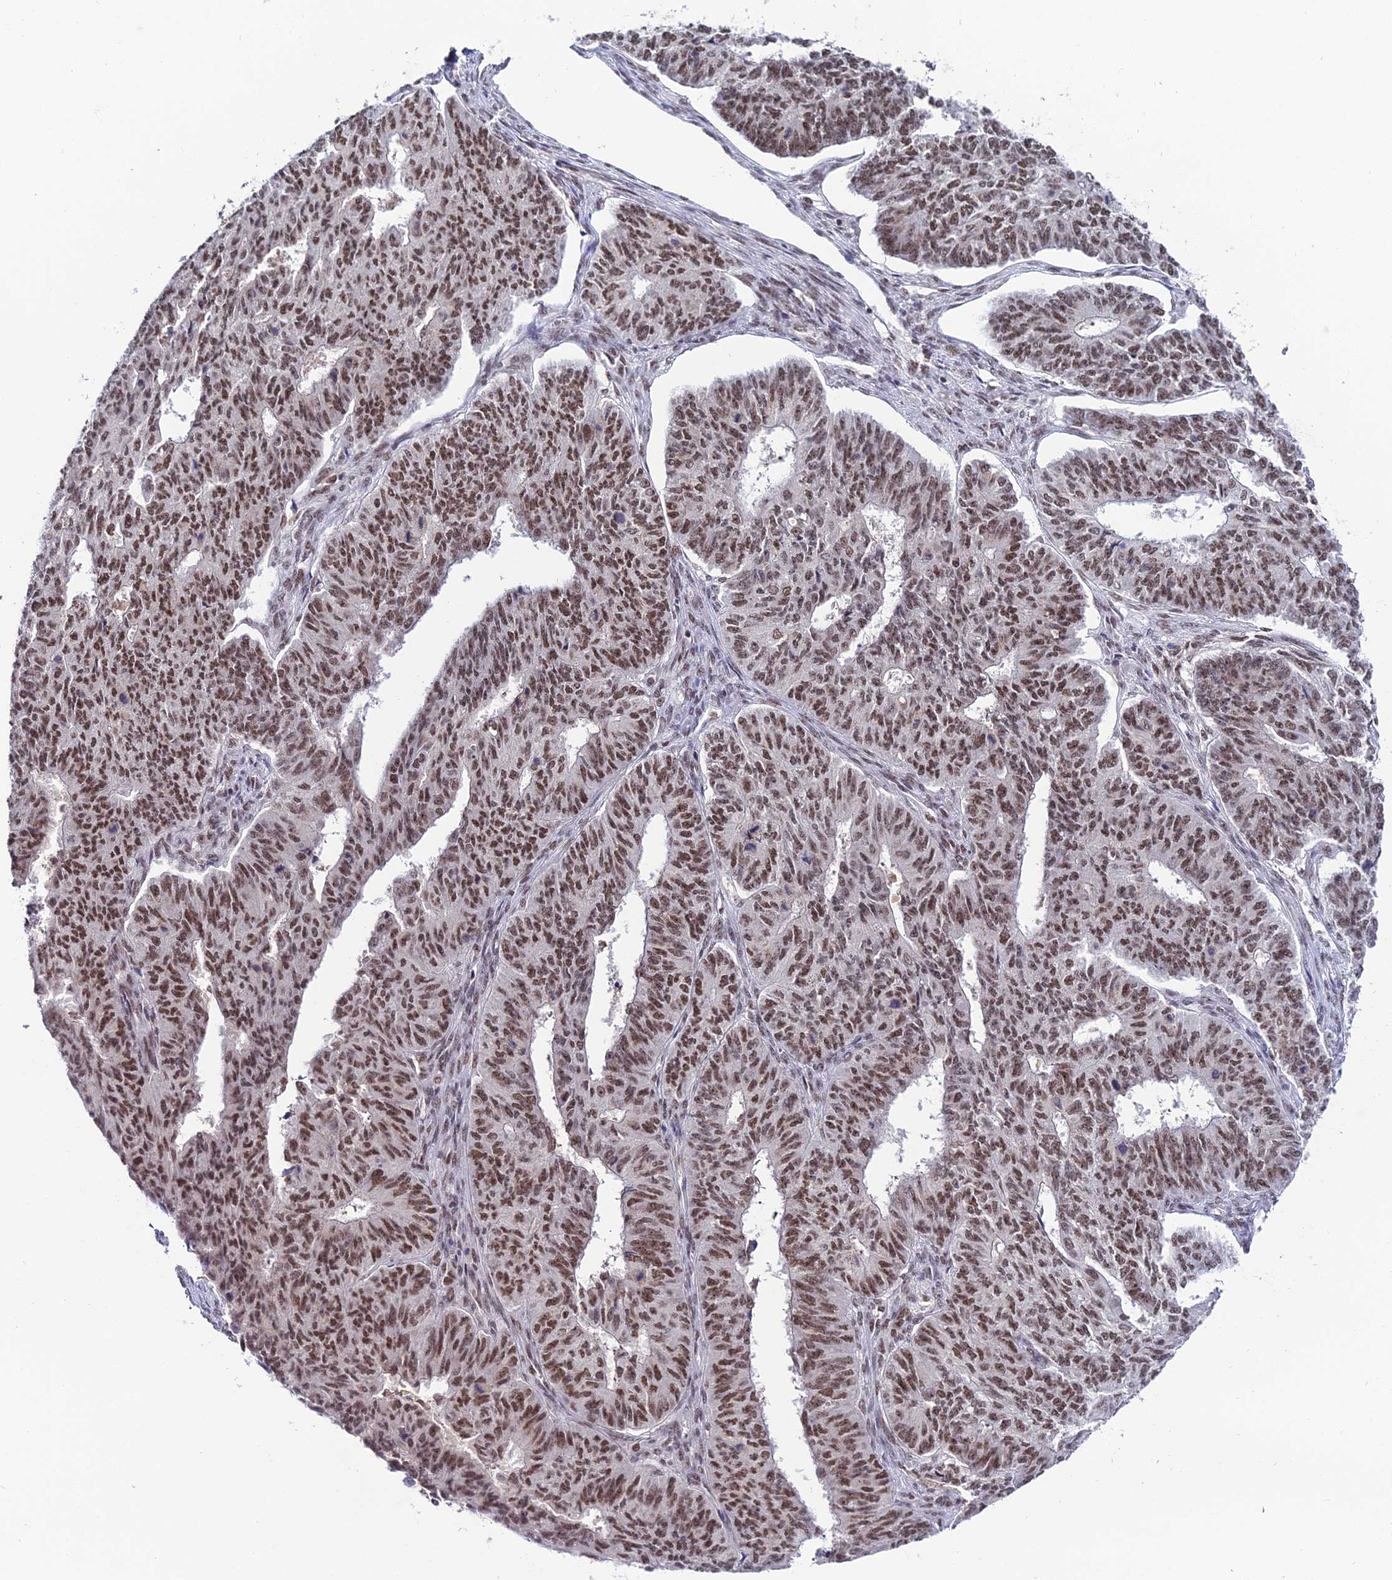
{"staining": {"intensity": "strong", "quantity": ">75%", "location": "nuclear"}, "tissue": "endometrial cancer", "cell_type": "Tumor cells", "image_type": "cancer", "snomed": [{"axis": "morphology", "description": "Adenocarcinoma, NOS"}, {"axis": "topography", "description": "Endometrium"}], "caption": "Adenocarcinoma (endometrial) stained with a brown dye exhibits strong nuclear positive positivity in approximately >75% of tumor cells.", "gene": "EXOSC3", "patient": {"sex": "female", "age": 32}}